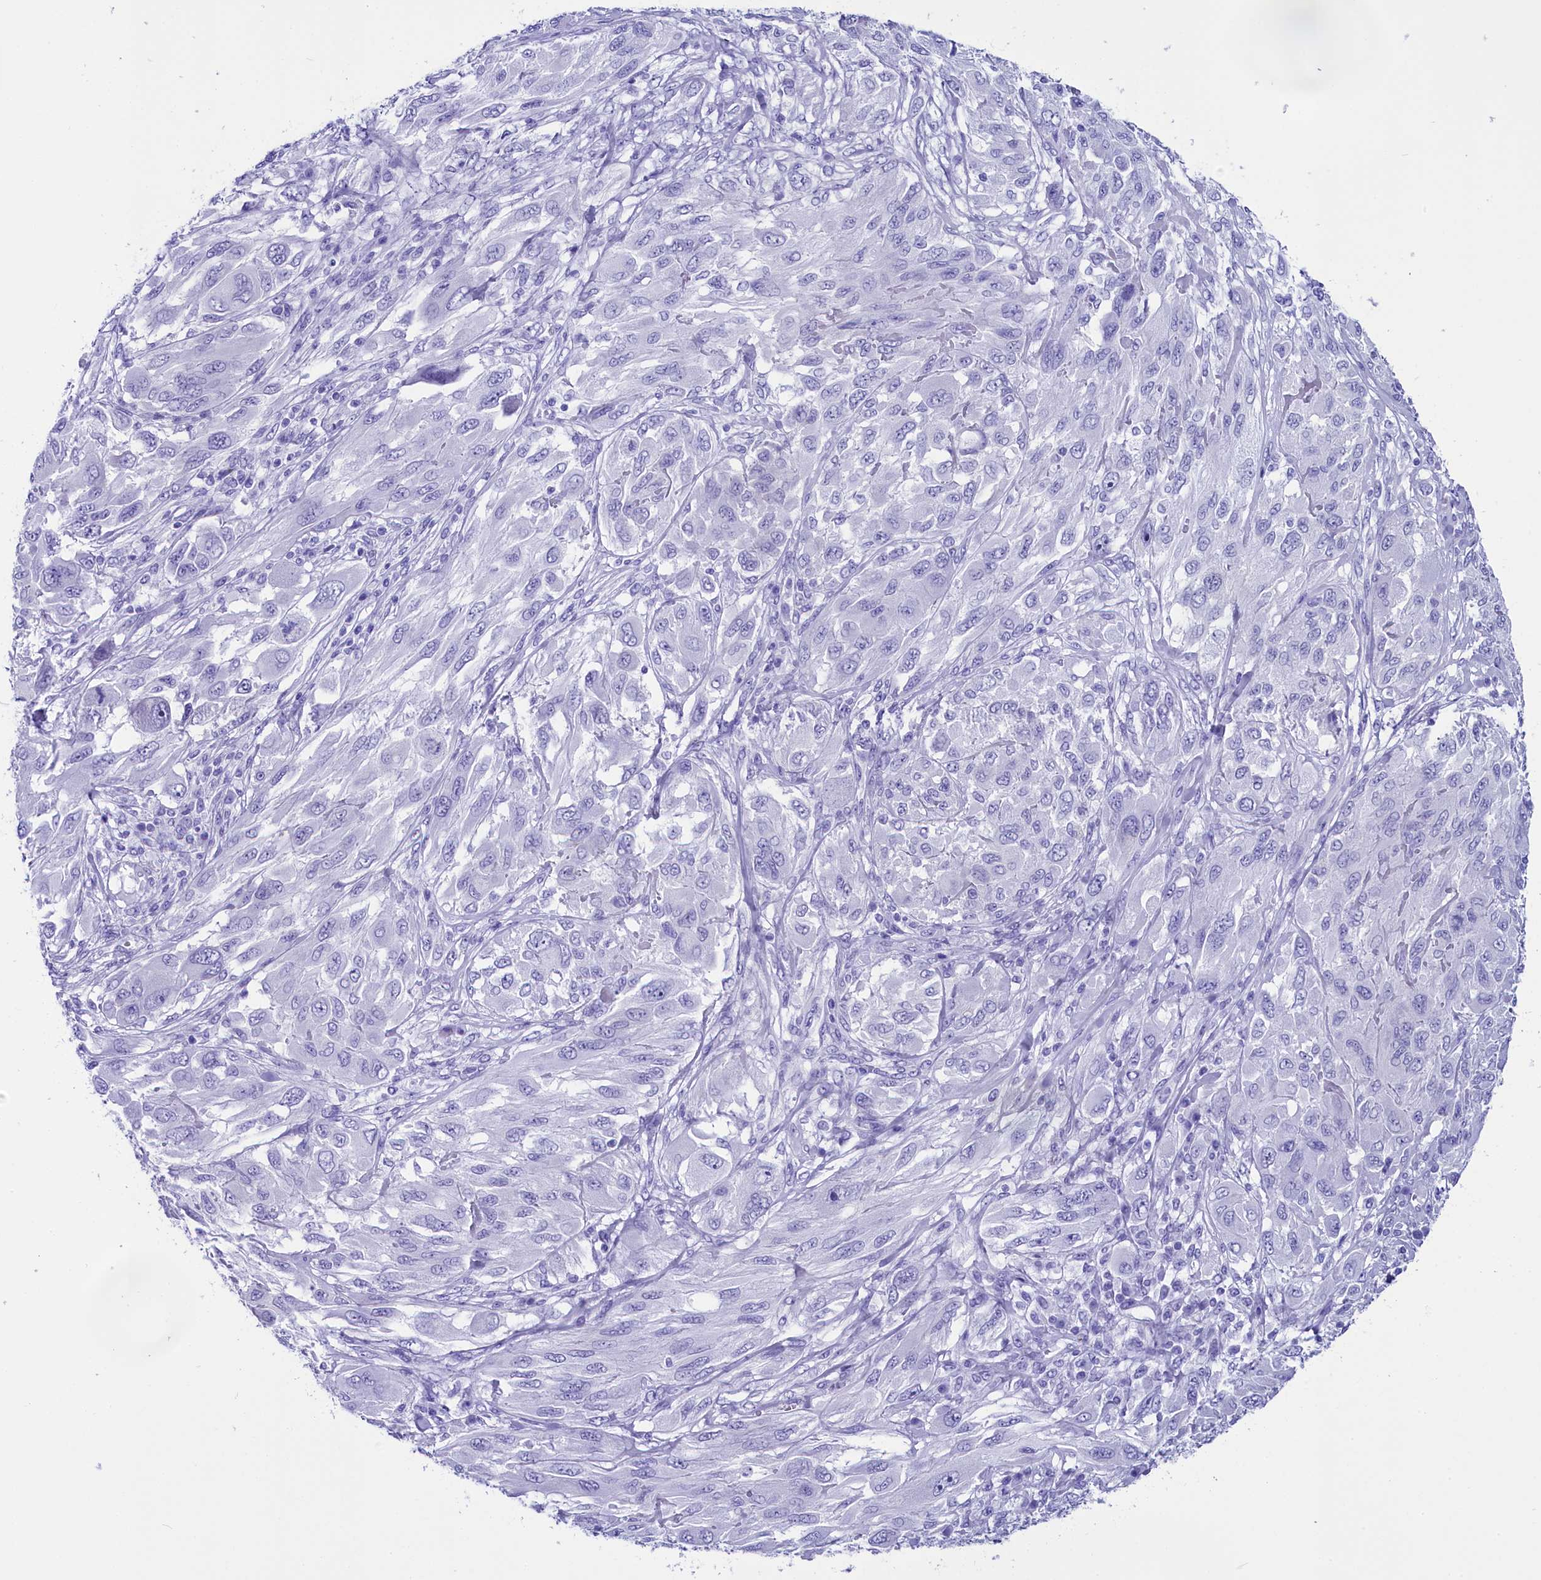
{"staining": {"intensity": "negative", "quantity": "none", "location": "none"}, "tissue": "melanoma", "cell_type": "Tumor cells", "image_type": "cancer", "snomed": [{"axis": "morphology", "description": "Malignant melanoma, NOS"}, {"axis": "topography", "description": "Skin"}], "caption": "Human malignant melanoma stained for a protein using immunohistochemistry (IHC) shows no expression in tumor cells.", "gene": "AP3B2", "patient": {"sex": "female", "age": 91}}